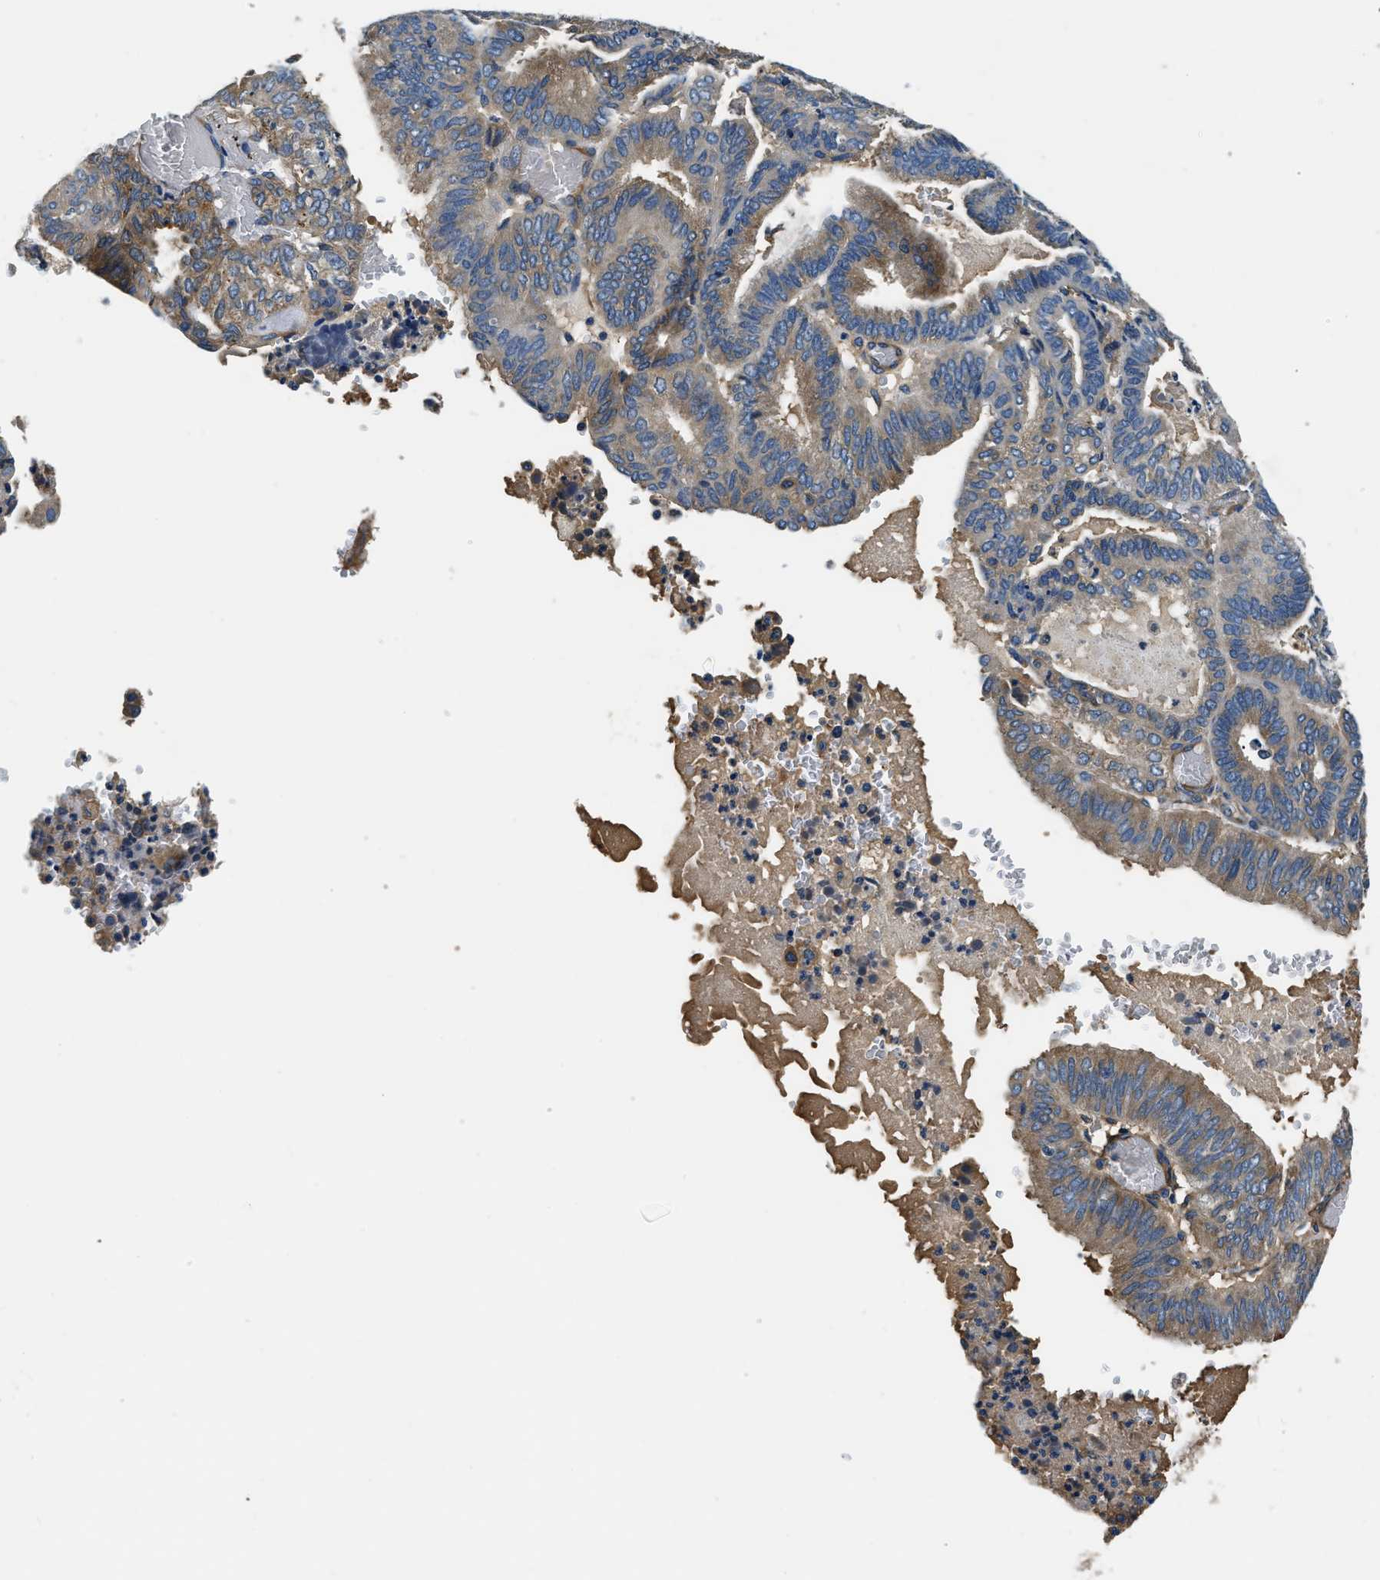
{"staining": {"intensity": "weak", "quantity": "25%-75%", "location": "cytoplasmic/membranous"}, "tissue": "endometrial cancer", "cell_type": "Tumor cells", "image_type": "cancer", "snomed": [{"axis": "morphology", "description": "Adenocarcinoma, NOS"}, {"axis": "topography", "description": "Uterus"}], "caption": "Weak cytoplasmic/membranous protein expression is appreciated in approximately 25%-75% of tumor cells in adenocarcinoma (endometrial).", "gene": "EEA1", "patient": {"sex": "female", "age": 60}}